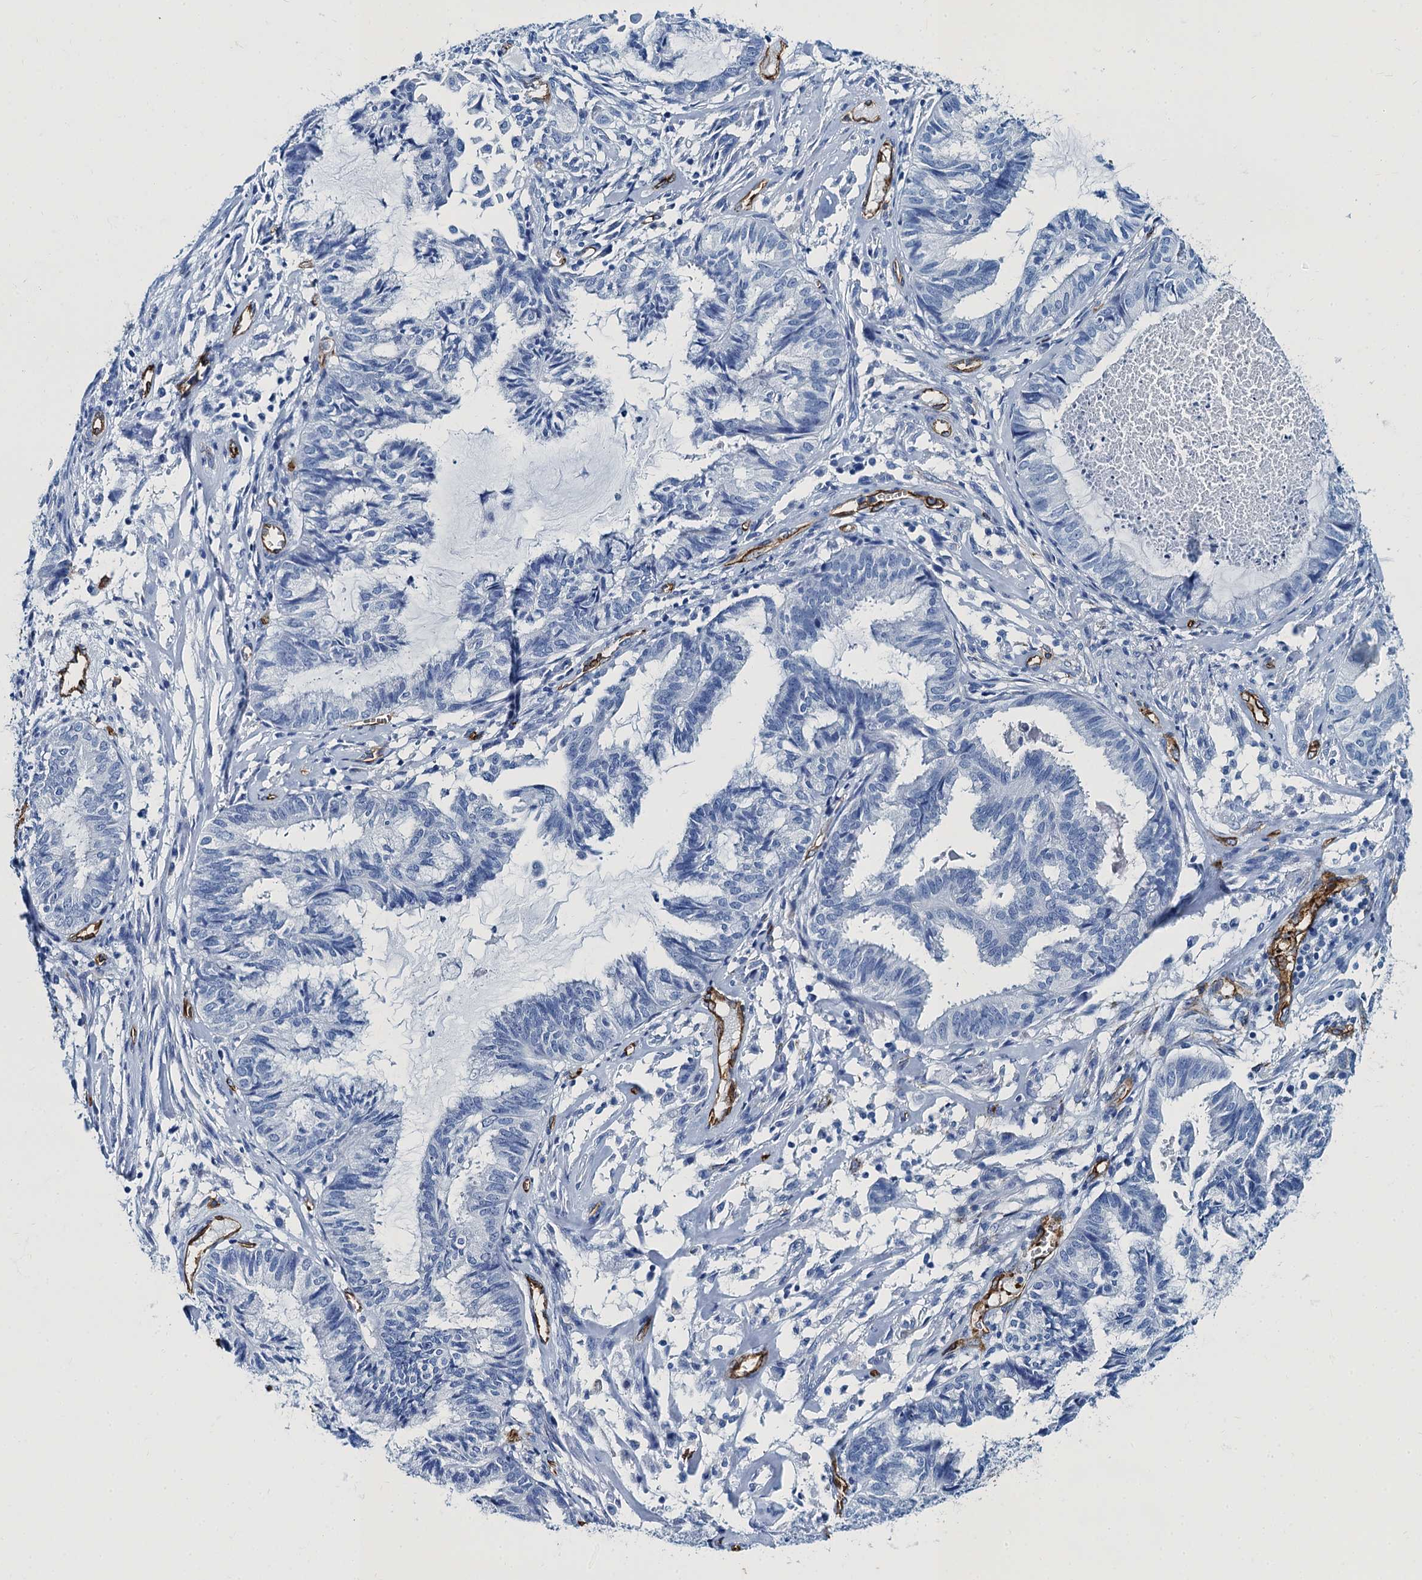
{"staining": {"intensity": "negative", "quantity": "none", "location": "none"}, "tissue": "endometrial cancer", "cell_type": "Tumor cells", "image_type": "cancer", "snomed": [{"axis": "morphology", "description": "Adenocarcinoma, NOS"}, {"axis": "topography", "description": "Endometrium"}], "caption": "High power microscopy photomicrograph of an immunohistochemistry (IHC) micrograph of endometrial cancer (adenocarcinoma), revealing no significant expression in tumor cells. (DAB (3,3'-diaminobenzidine) immunohistochemistry (IHC) with hematoxylin counter stain).", "gene": "CAVIN2", "patient": {"sex": "female", "age": 86}}